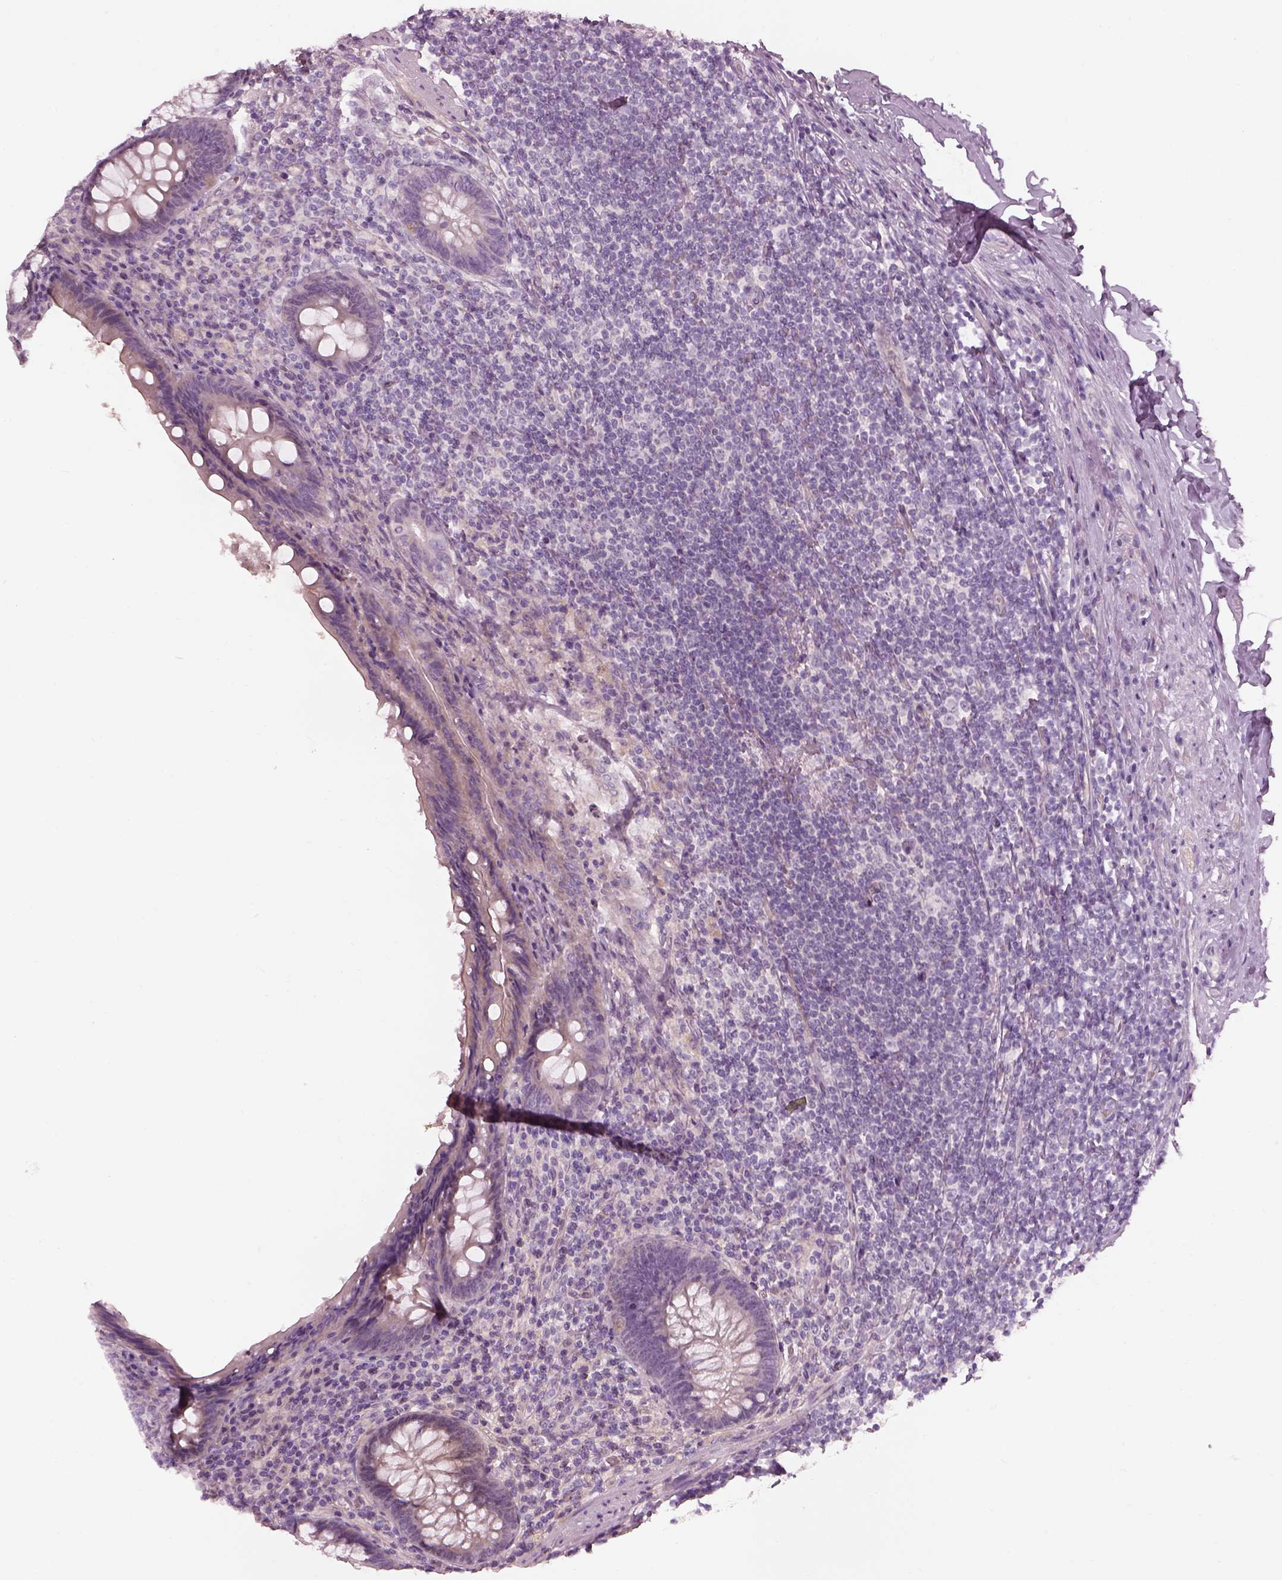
{"staining": {"intensity": "negative", "quantity": "none", "location": "none"}, "tissue": "appendix", "cell_type": "Glandular cells", "image_type": "normal", "snomed": [{"axis": "morphology", "description": "Normal tissue, NOS"}, {"axis": "topography", "description": "Appendix"}], "caption": "Immunohistochemistry of benign human appendix exhibits no positivity in glandular cells. Nuclei are stained in blue.", "gene": "CACNG4", "patient": {"sex": "male", "age": 47}}